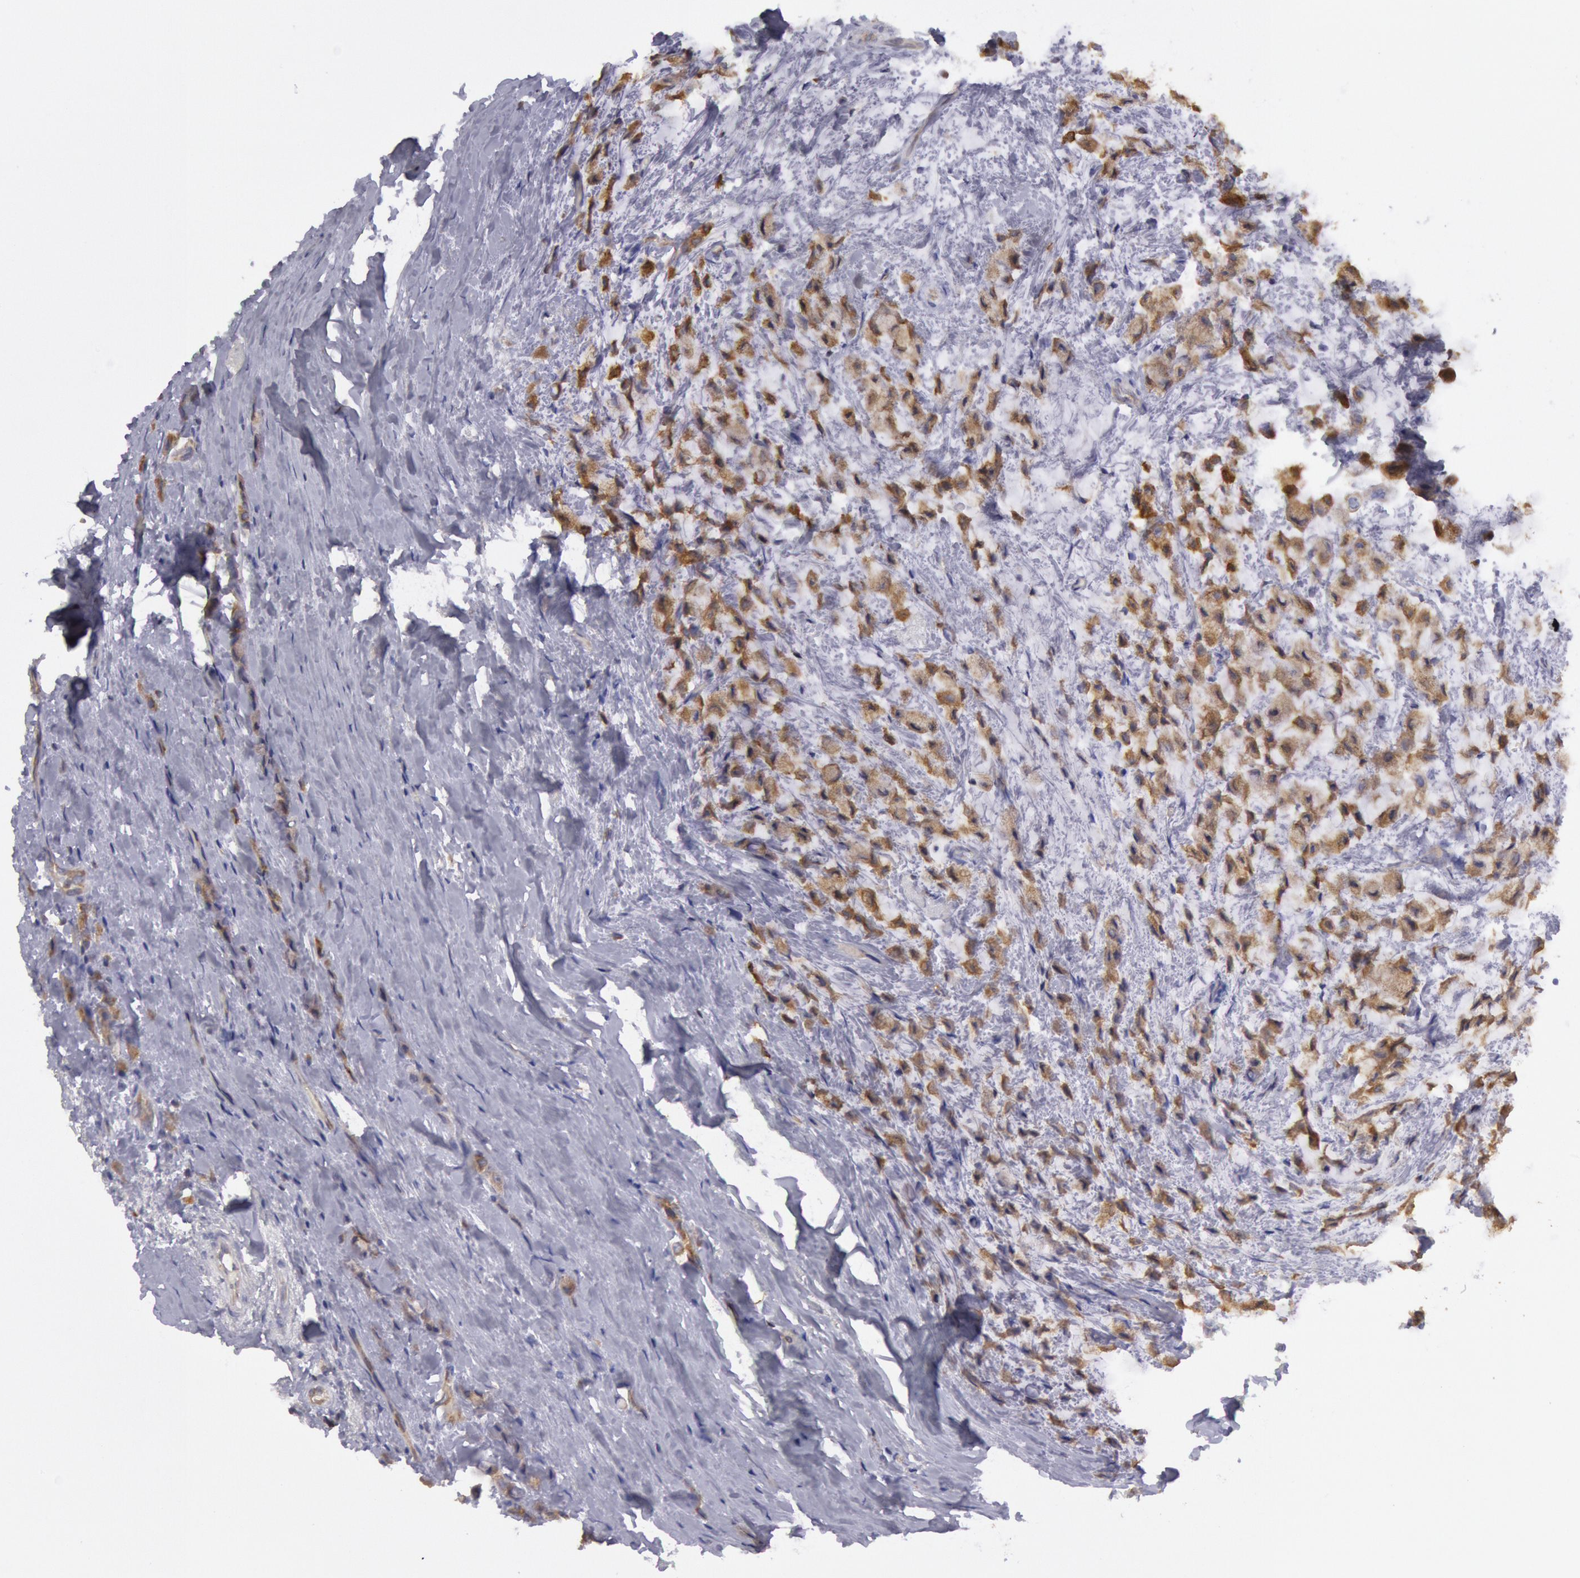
{"staining": {"intensity": "moderate", "quantity": "25%-75%", "location": "cytoplasmic/membranous"}, "tissue": "breast cancer", "cell_type": "Tumor cells", "image_type": "cancer", "snomed": [{"axis": "morphology", "description": "Lobular carcinoma"}, {"axis": "topography", "description": "Breast"}], "caption": "Tumor cells reveal medium levels of moderate cytoplasmic/membranous staining in about 25%-75% of cells in human breast cancer.", "gene": "RAB27A", "patient": {"sex": "female", "age": 85}}